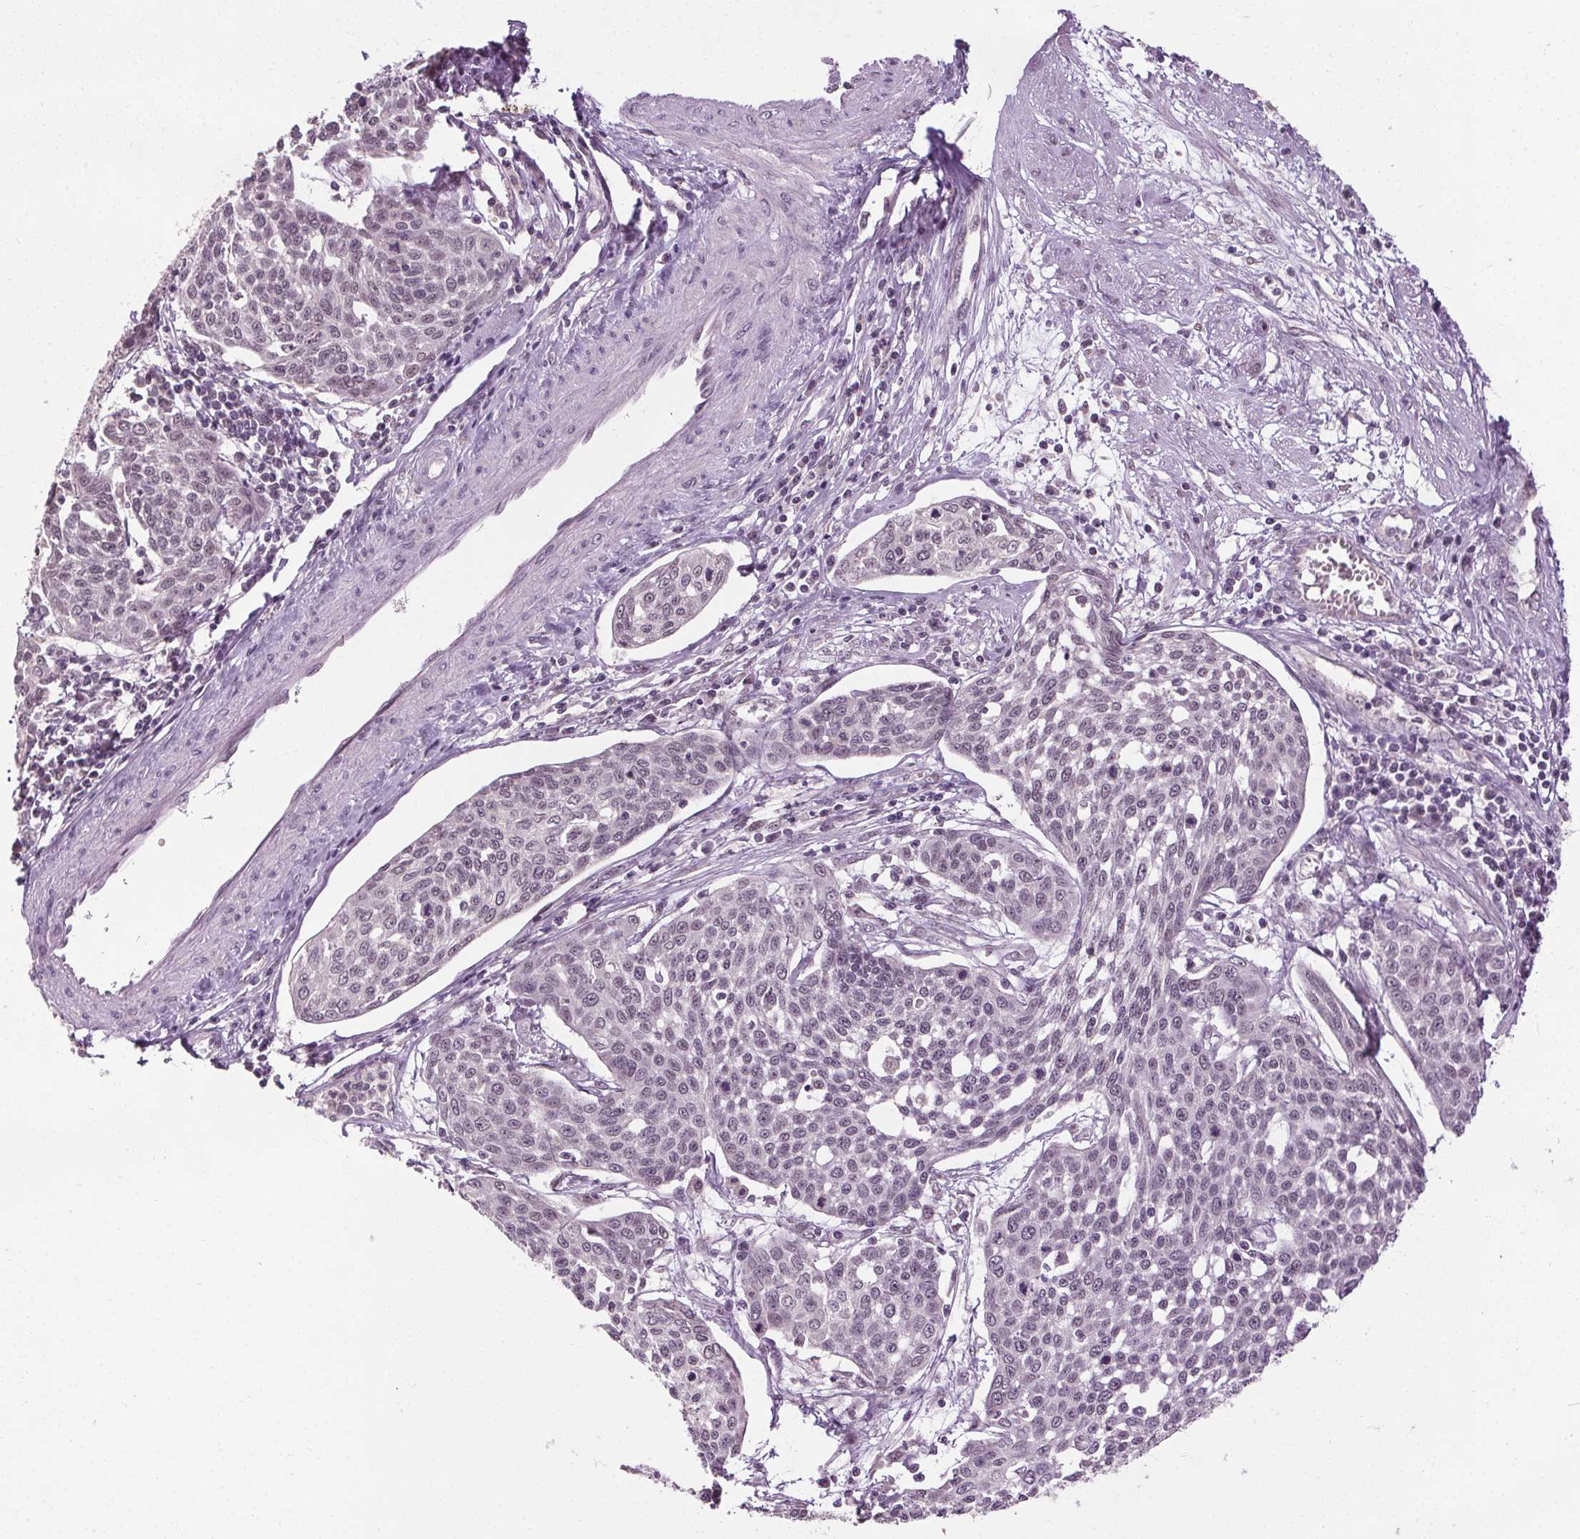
{"staining": {"intensity": "weak", "quantity": "<25%", "location": "nuclear"}, "tissue": "cervical cancer", "cell_type": "Tumor cells", "image_type": "cancer", "snomed": [{"axis": "morphology", "description": "Squamous cell carcinoma, NOS"}, {"axis": "topography", "description": "Cervix"}], "caption": "Histopathology image shows no significant protein staining in tumor cells of cervical cancer.", "gene": "MED6", "patient": {"sex": "female", "age": 34}}